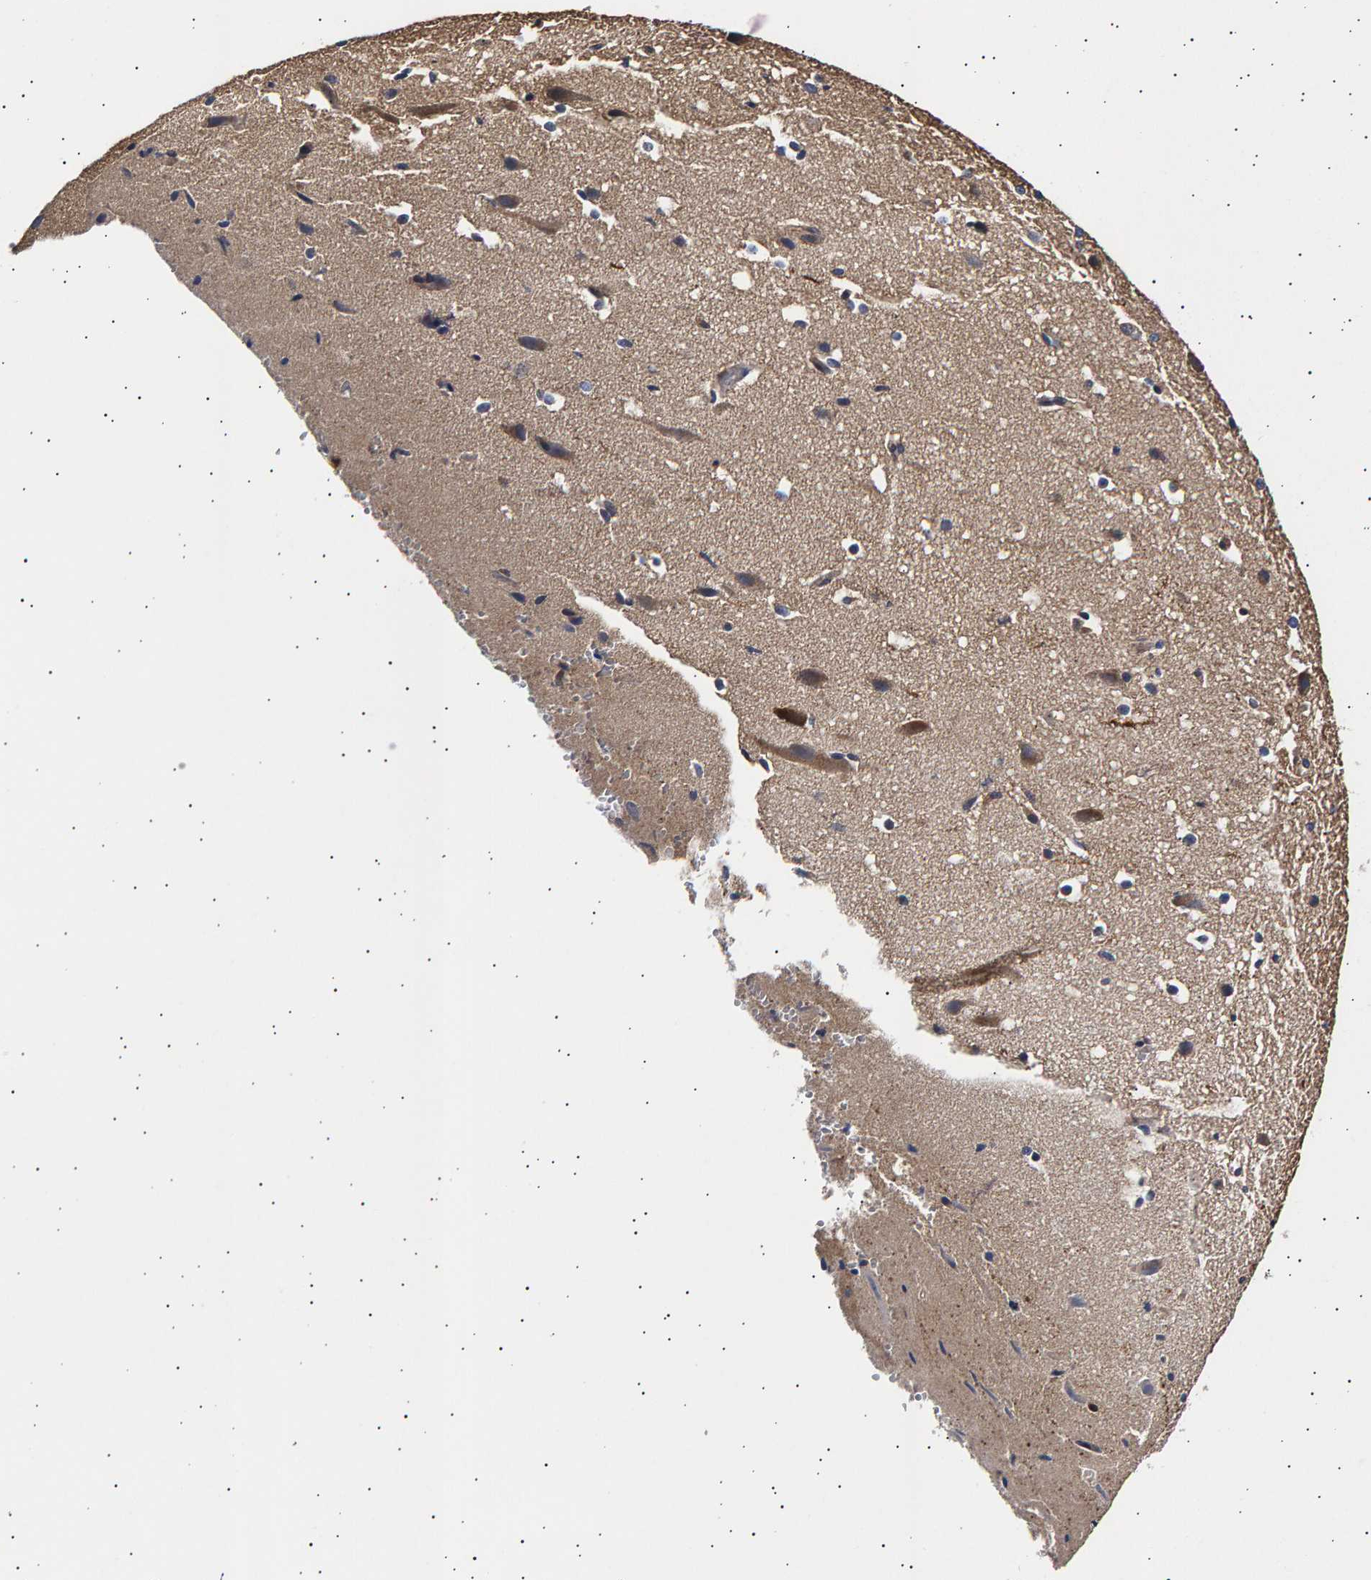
{"staining": {"intensity": "moderate", "quantity": ">75%", "location": "cytoplasmic/membranous"}, "tissue": "cerebral cortex", "cell_type": "Endothelial cells", "image_type": "normal", "snomed": [{"axis": "morphology", "description": "Normal tissue, NOS"}, {"axis": "morphology", "description": "Developmental malformation"}, {"axis": "topography", "description": "Cerebral cortex"}], "caption": "This image displays immunohistochemistry (IHC) staining of unremarkable cerebral cortex, with medium moderate cytoplasmic/membranous staining in approximately >75% of endothelial cells.", "gene": "ANKRD40", "patient": {"sex": "female", "age": 30}}